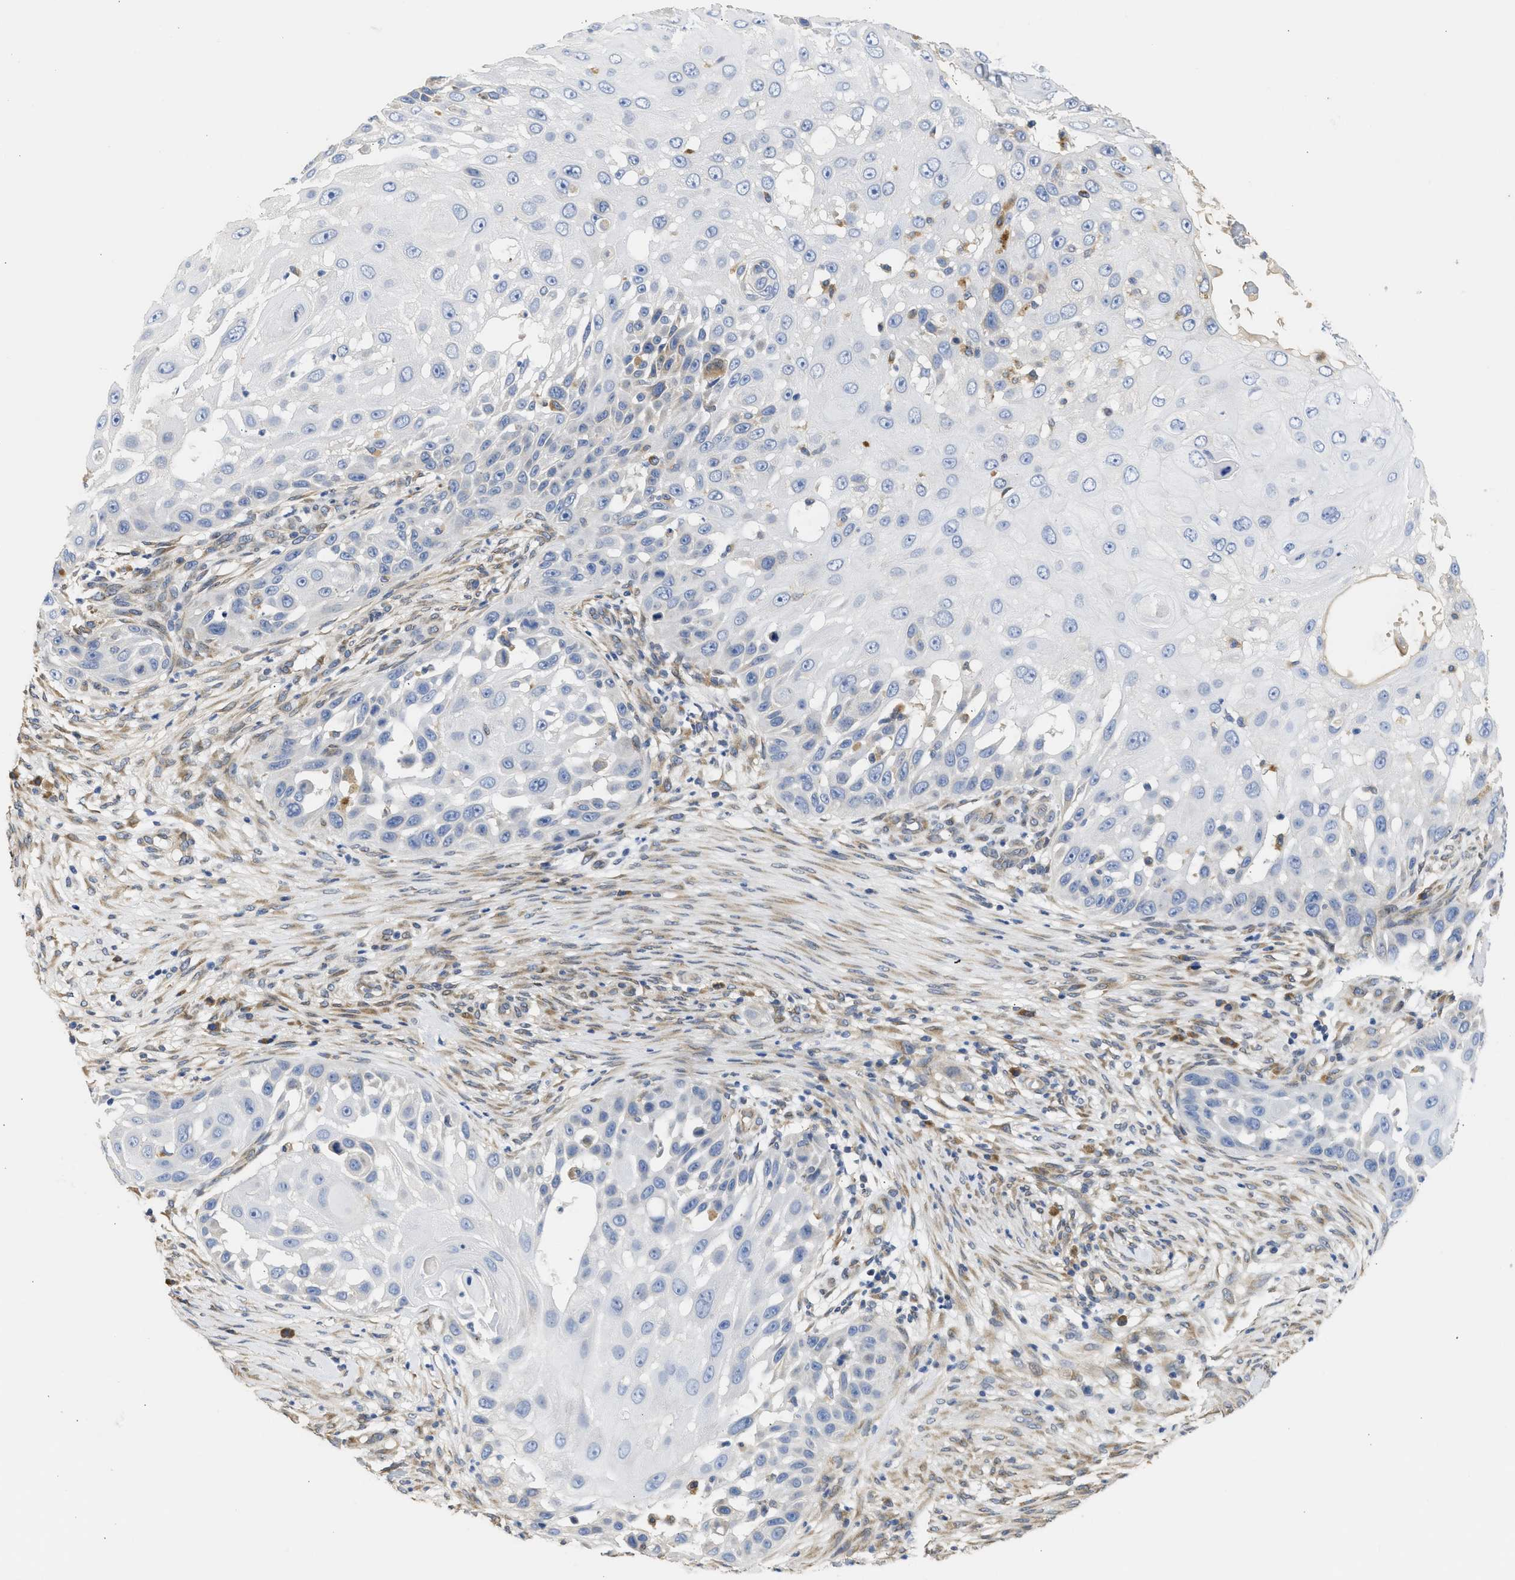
{"staining": {"intensity": "negative", "quantity": "none", "location": "none"}, "tissue": "skin cancer", "cell_type": "Tumor cells", "image_type": "cancer", "snomed": [{"axis": "morphology", "description": "Squamous cell carcinoma, NOS"}, {"axis": "topography", "description": "Skin"}], "caption": "Immunohistochemical staining of skin cancer exhibits no significant positivity in tumor cells. The staining is performed using DAB brown chromogen with nuclei counter-stained in using hematoxylin.", "gene": "TMED1", "patient": {"sex": "female", "age": 44}}